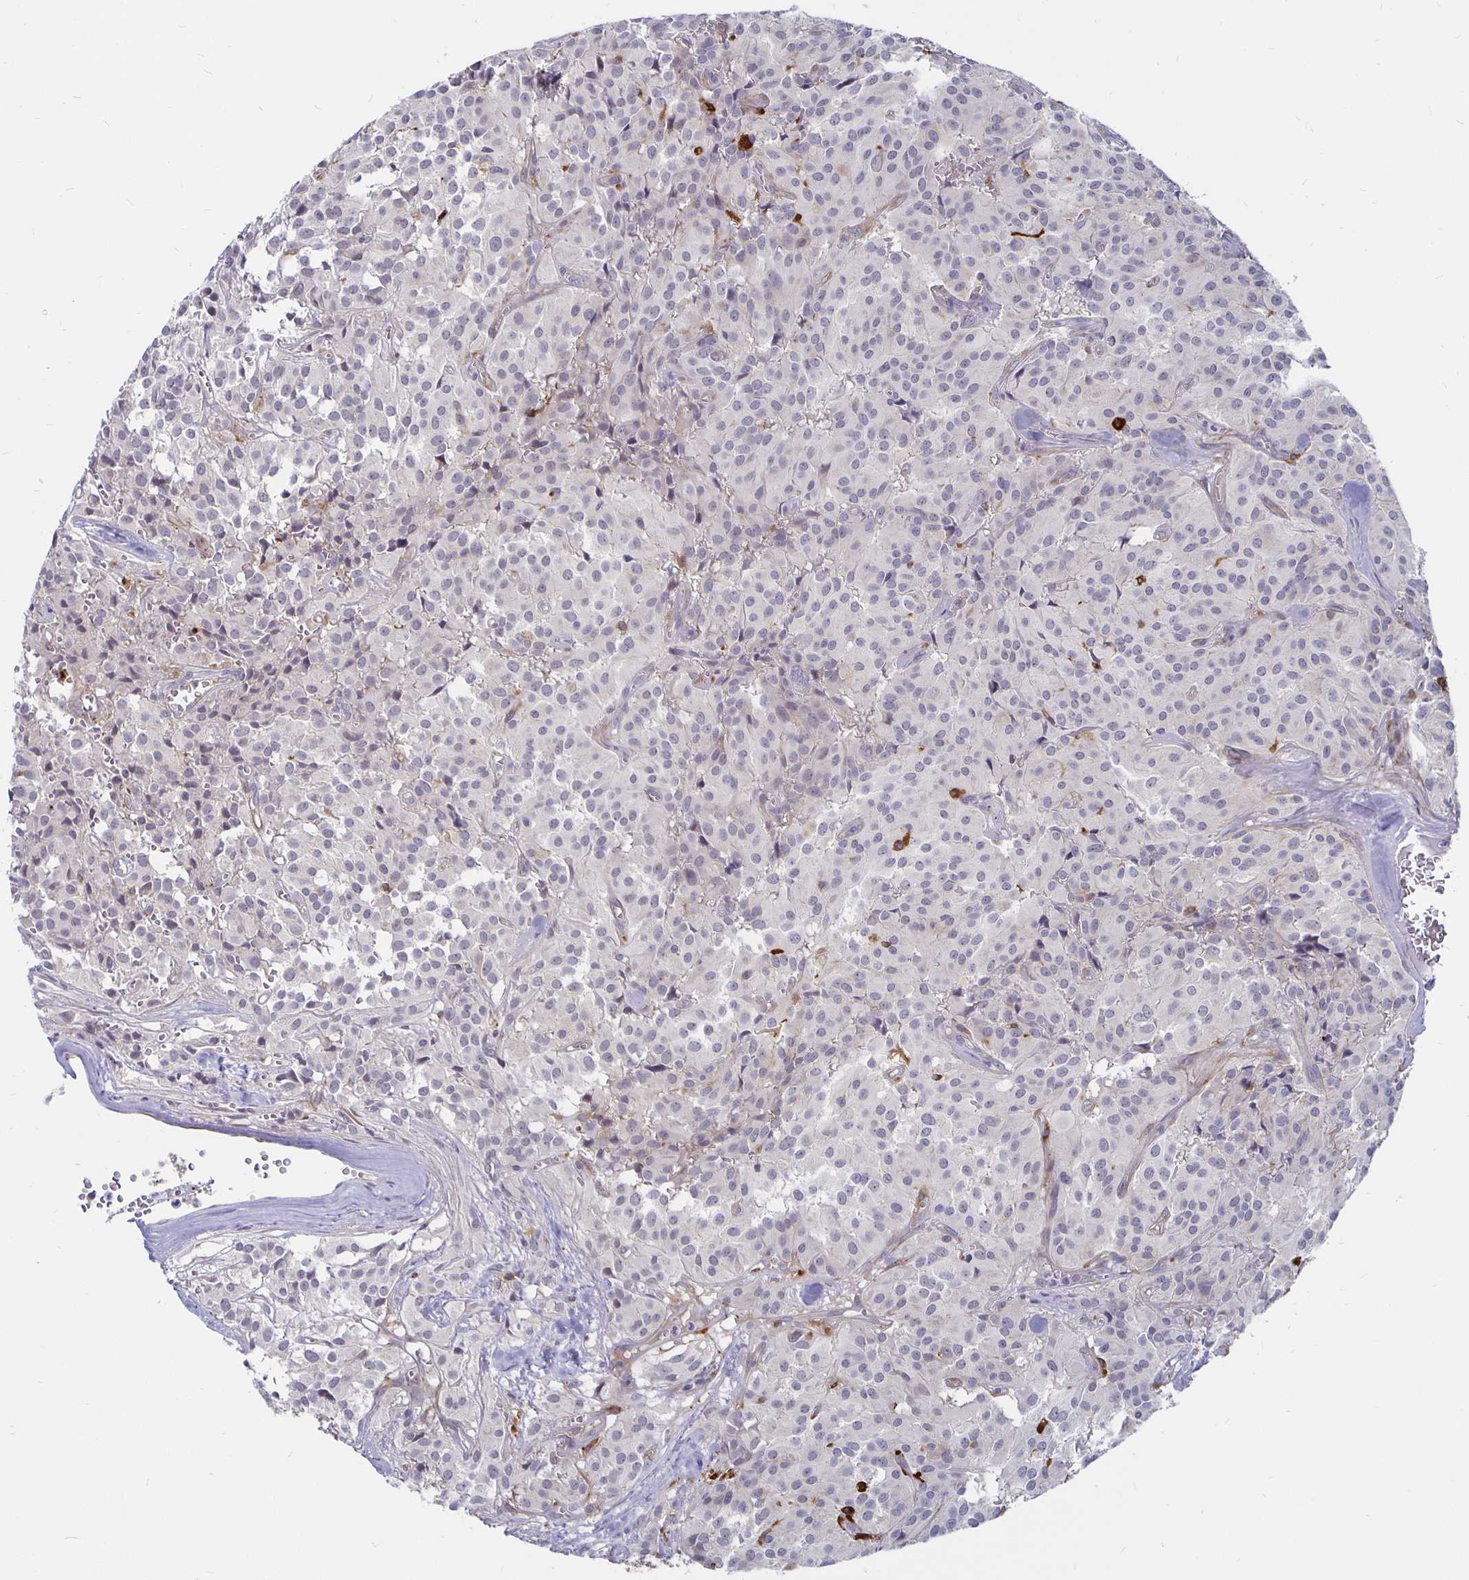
{"staining": {"intensity": "negative", "quantity": "none", "location": "none"}, "tissue": "glioma", "cell_type": "Tumor cells", "image_type": "cancer", "snomed": [{"axis": "morphology", "description": "Glioma, malignant, Low grade"}, {"axis": "topography", "description": "Brain"}], "caption": "This is an immunohistochemistry (IHC) histopathology image of malignant low-grade glioma. There is no positivity in tumor cells.", "gene": "CCDC85A", "patient": {"sex": "male", "age": 42}}